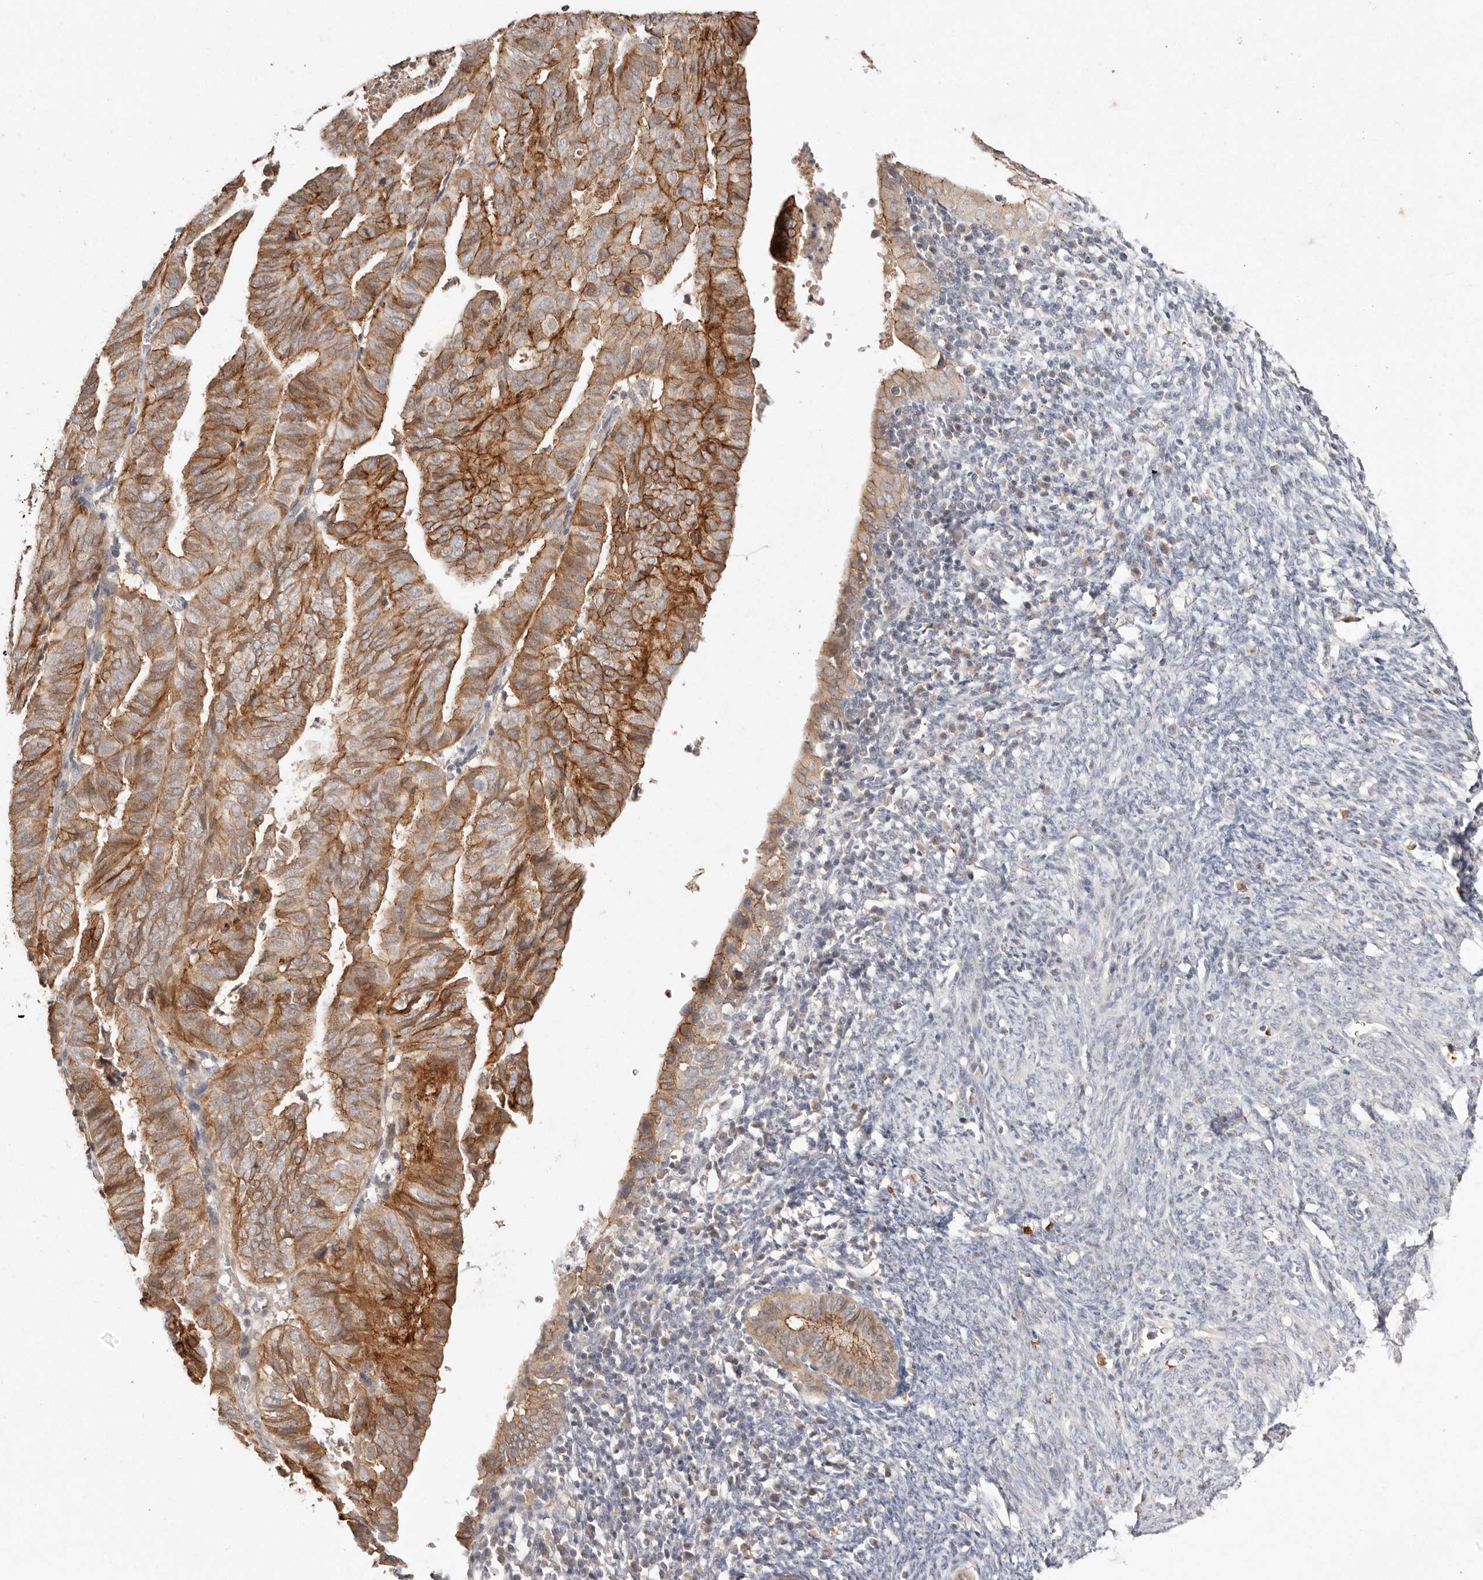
{"staining": {"intensity": "strong", "quantity": "25%-75%", "location": "cytoplasmic/membranous"}, "tissue": "endometrial cancer", "cell_type": "Tumor cells", "image_type": "cancer", "snomed": [{"axis": "morphology", "description": "Adenocarcinoma, NOS"}, {"axis": "topography", "description": "Uterus"}], "caption": "Adenocarcinoma (endometrial) stained with immunohistochemistry (IHC) reveals strong cytoplasmic/membranous expression in about 25%-75% of tumor cells.", "gene": "CXADR", "patient": {"sex": "female", "age": 77}}